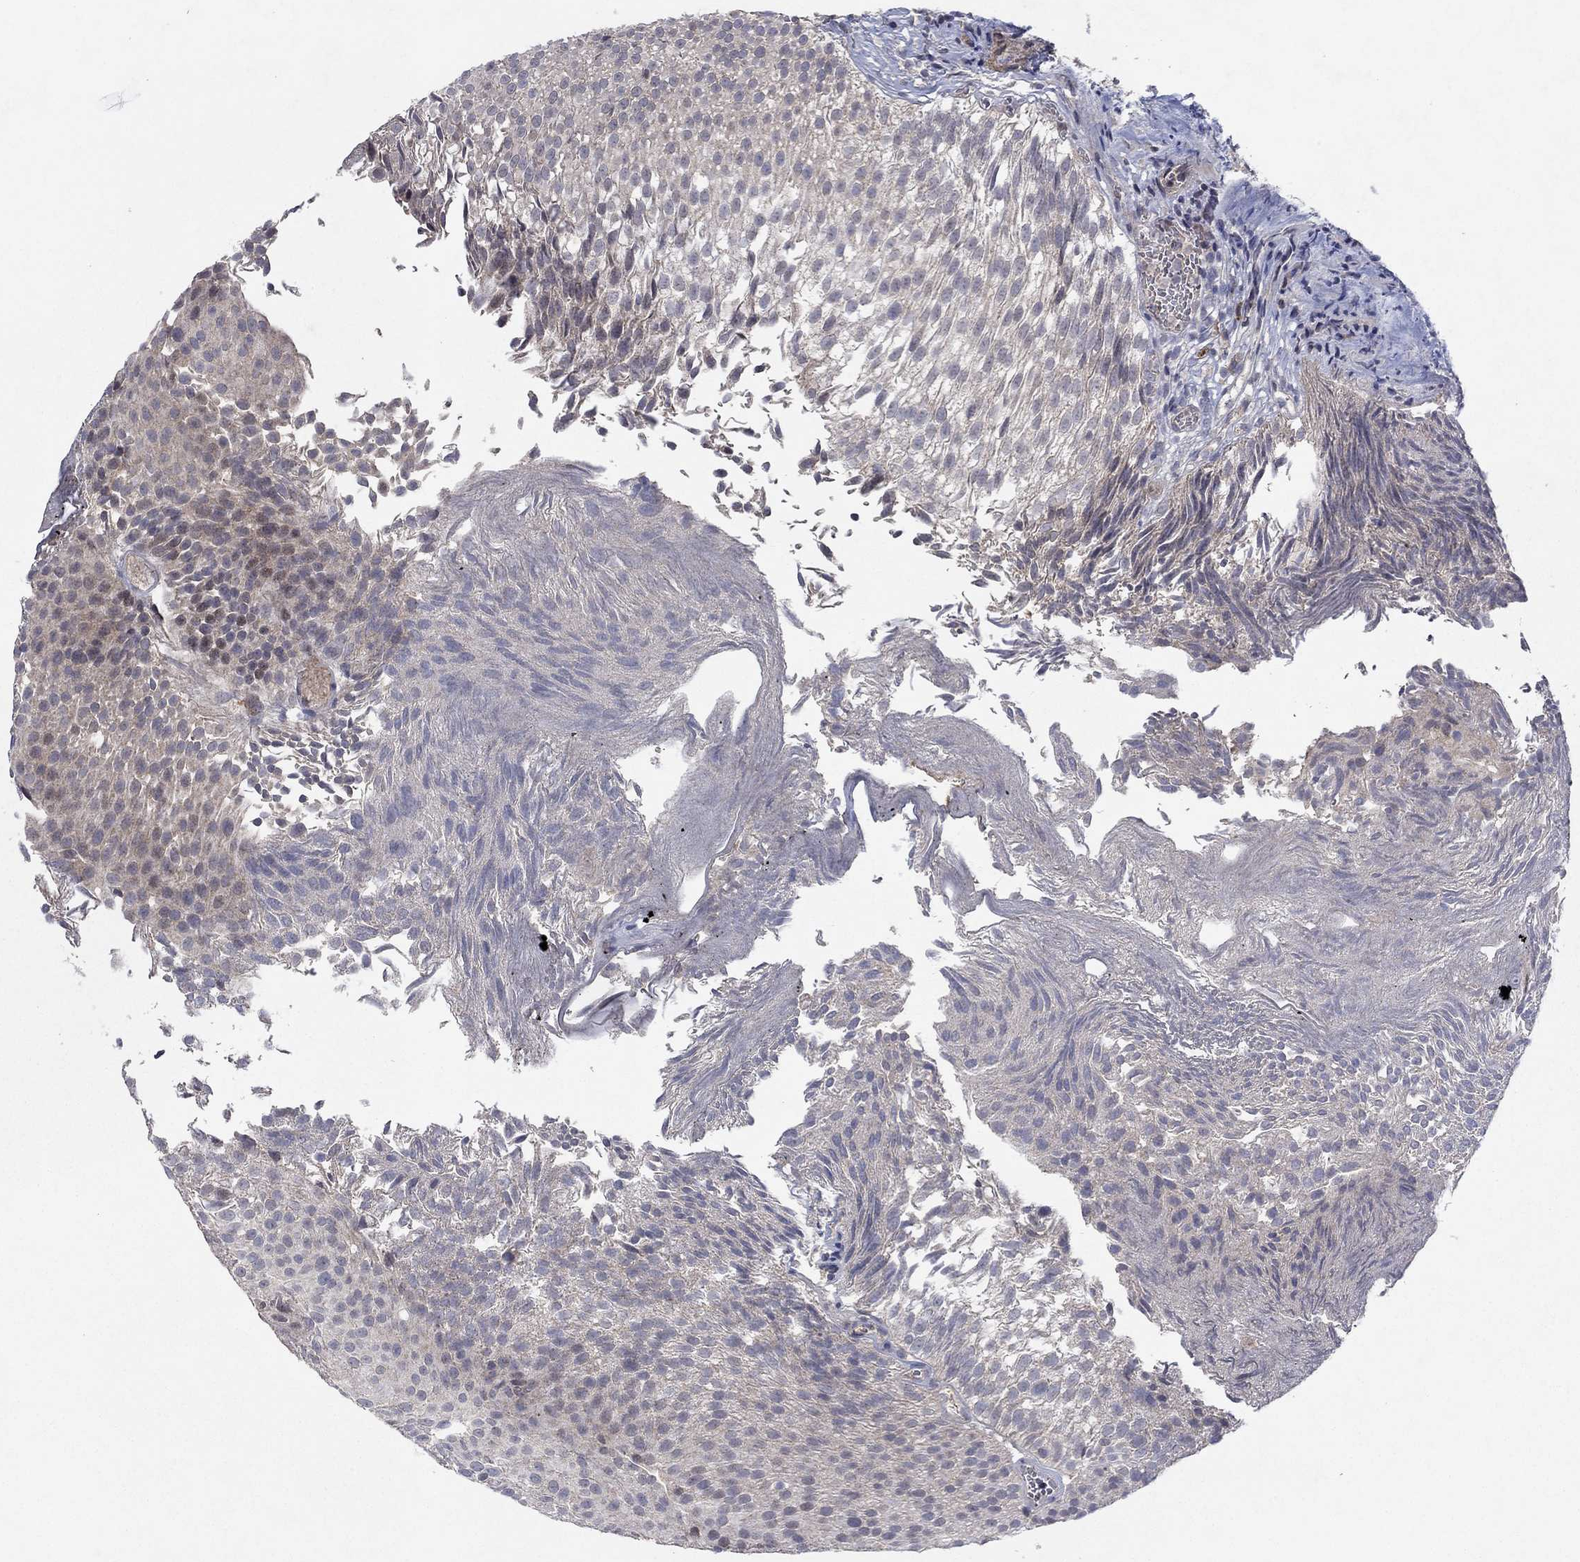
{"staining": {"intensity": "weak", "quantity": "<25%", "location": "cytoplasmic/membranous"}, "tissue": "urothelial cancer", "cell_type": "Tumor cells", "image_type": "cancer", "snomed": [{"axis": "morphology", "description": "Urothelial carcinoma, Low grade"}, {"axis": "topography", "description": "Urinary bladder"}], "caption": "Immunohistochemical staining of urothelial cancer demonstrates no significant staining in tumor cells. Nuclei are stained in blue.", "gene": "IL4", "patient": {"sex": "male", "age": 65}}